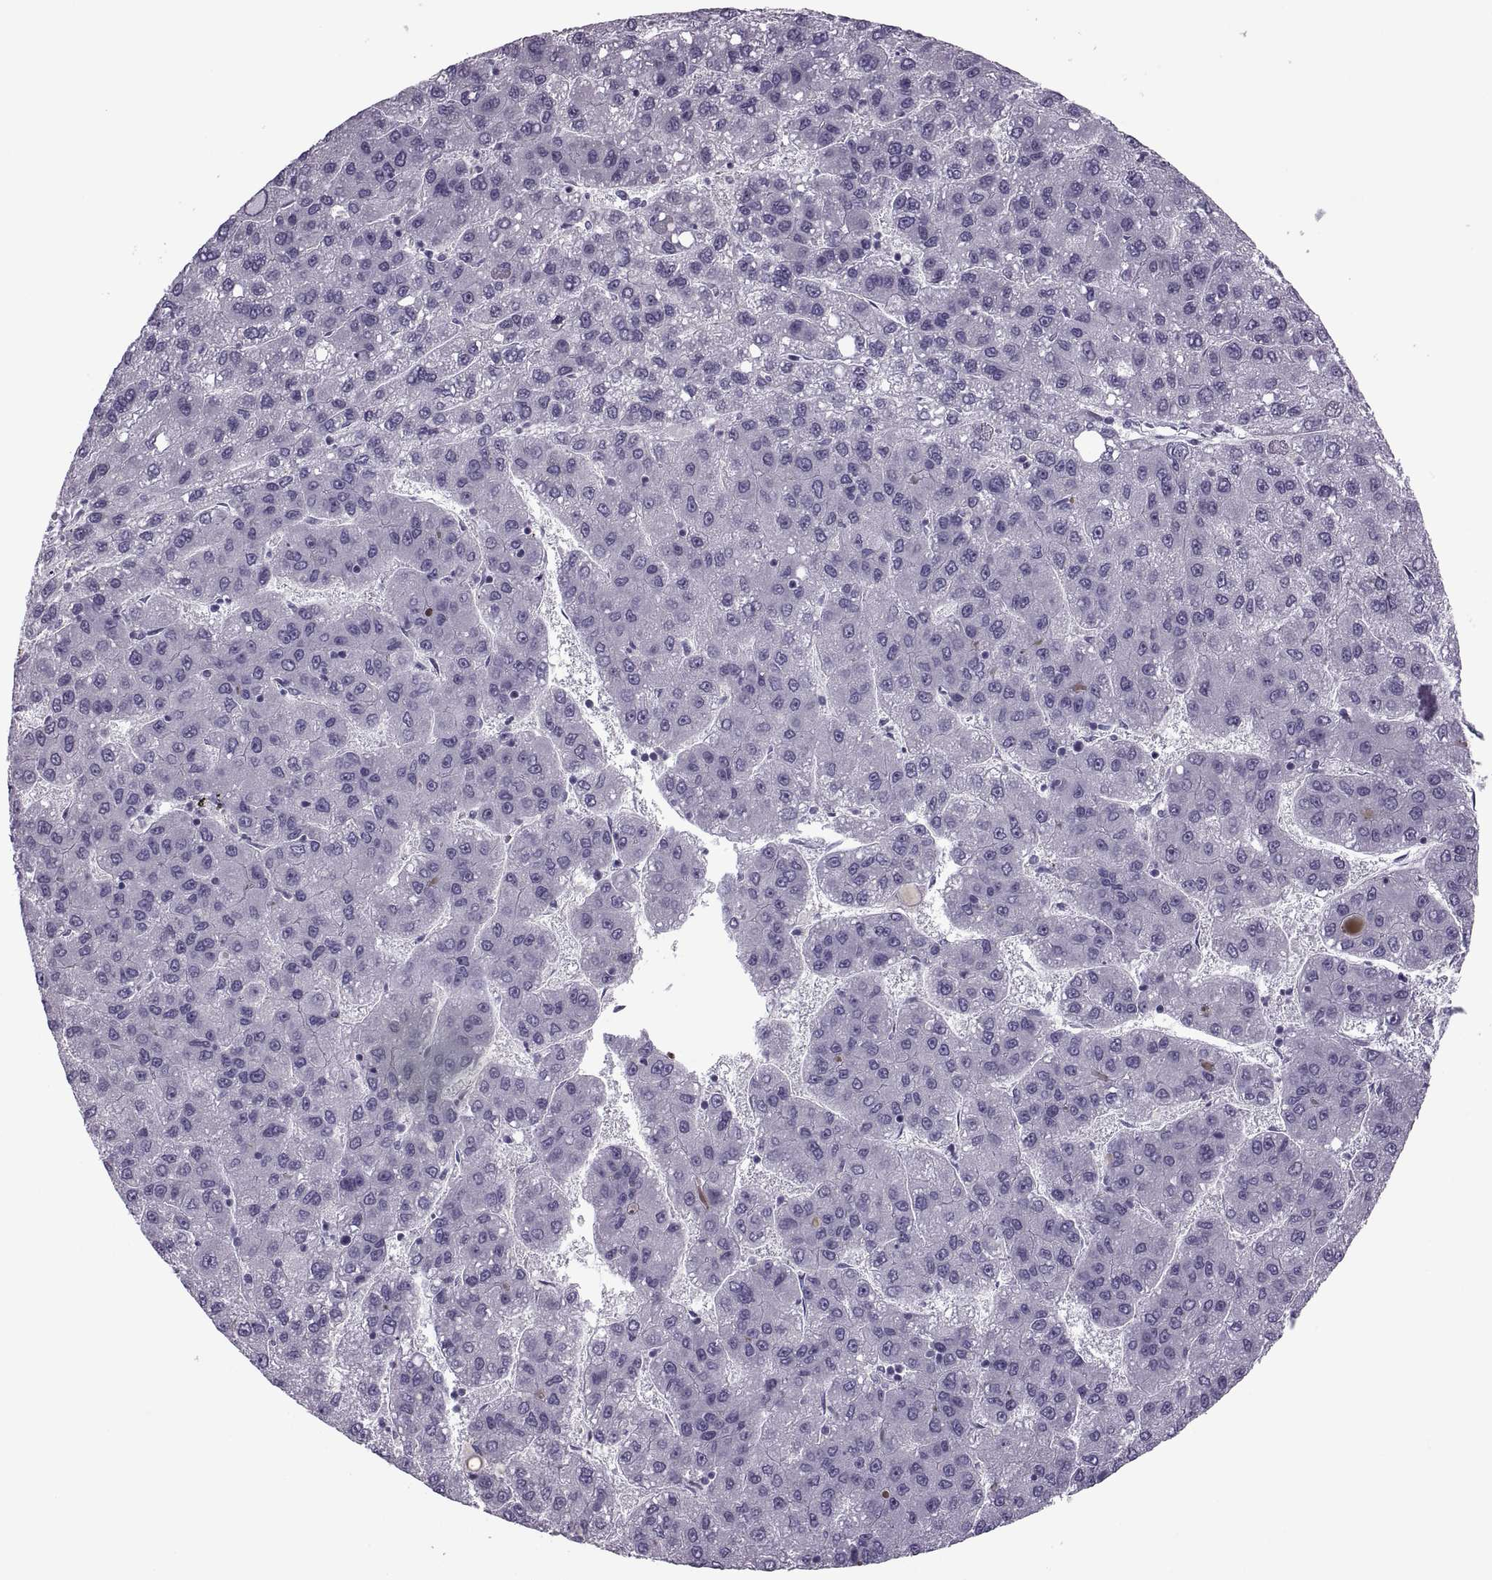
{"staining": {"intensity": "negative", "quantity": "none", "location": "none"}, "tissue": "liver cancer", "cell_type": "Tumor cells", "image_type": "cancer", "snomed": [{"axis": "morphology", "description": "Carcinoma, Hepatocellular, NOS"}, {"axis": "topography", "description": "Liver"}], "caption": "Immunohistochemical staining of liver cancer displays no significant expression in tumor cells. The staining was performed using DAB (3,3'-diaminobenzidine) to visualize the protein expression in brown, while the nuclei were stained in blue with hematoxylin (Magnification: 20x).", "gene": "SYNGR4", "patient": {"sex": "female", "age": 82}}